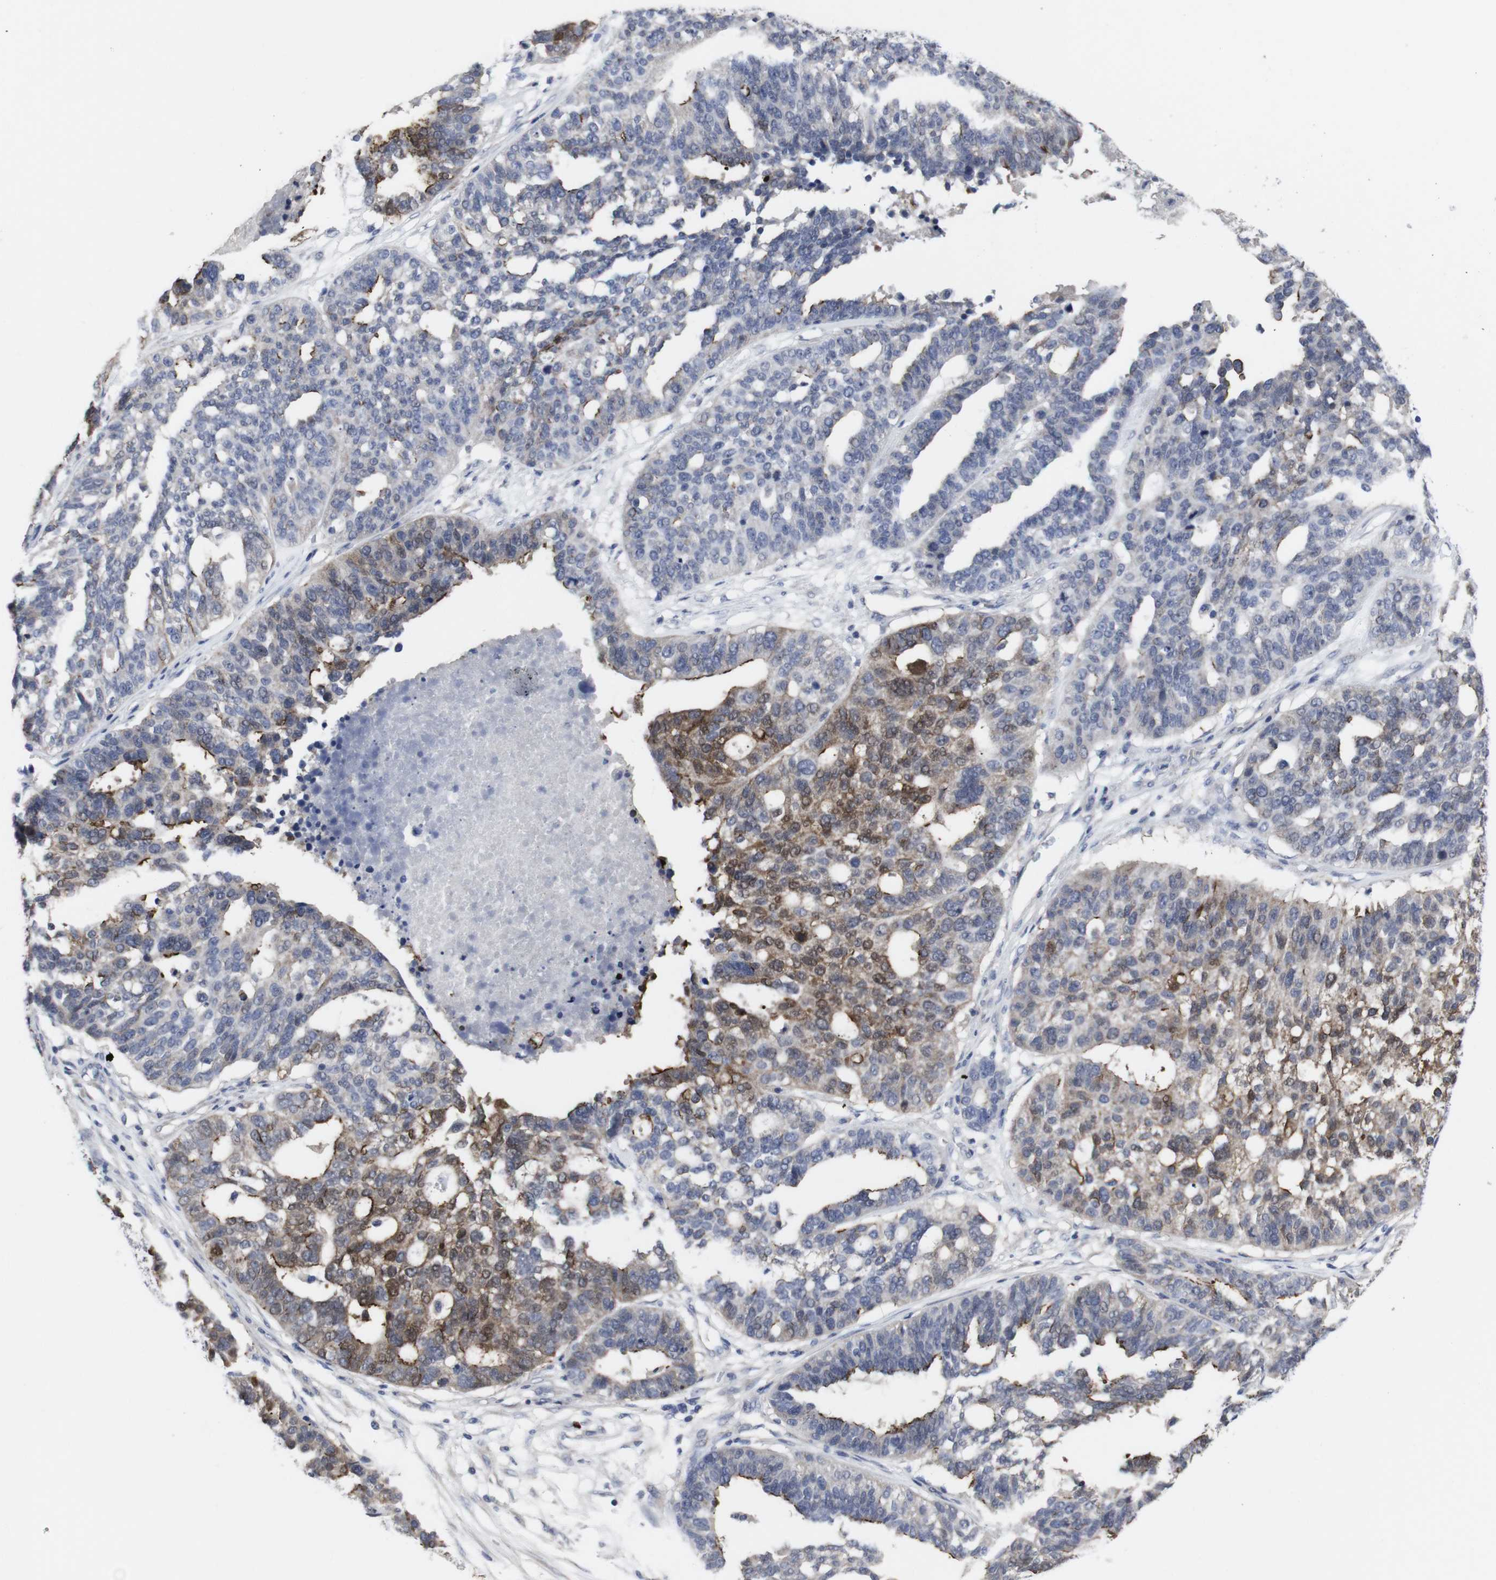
{"staining": {"intensity": "moderate", "quantity": "25%-75%", "location": "cytoplasmic/membranous"}, "tissue": "ovarian cancer", "cell_type": "Tumor cells", "image_type": "cancer", "snomed": [{"axis": "morphology", "description": "Cystadenocarcinoma, serous, NOS"}, {"axis": "topography", "description": "Ovary"}], "caption": "IHC photomicrograph of human ovarian cancer stained for a protein (brown), which demonstrates medium levels of moderate cytoplasmic/membranous staining in about 25%-75% of tumor cells.", "gene": "SNCG", "patient": {"sex": "female", "age": 59}}